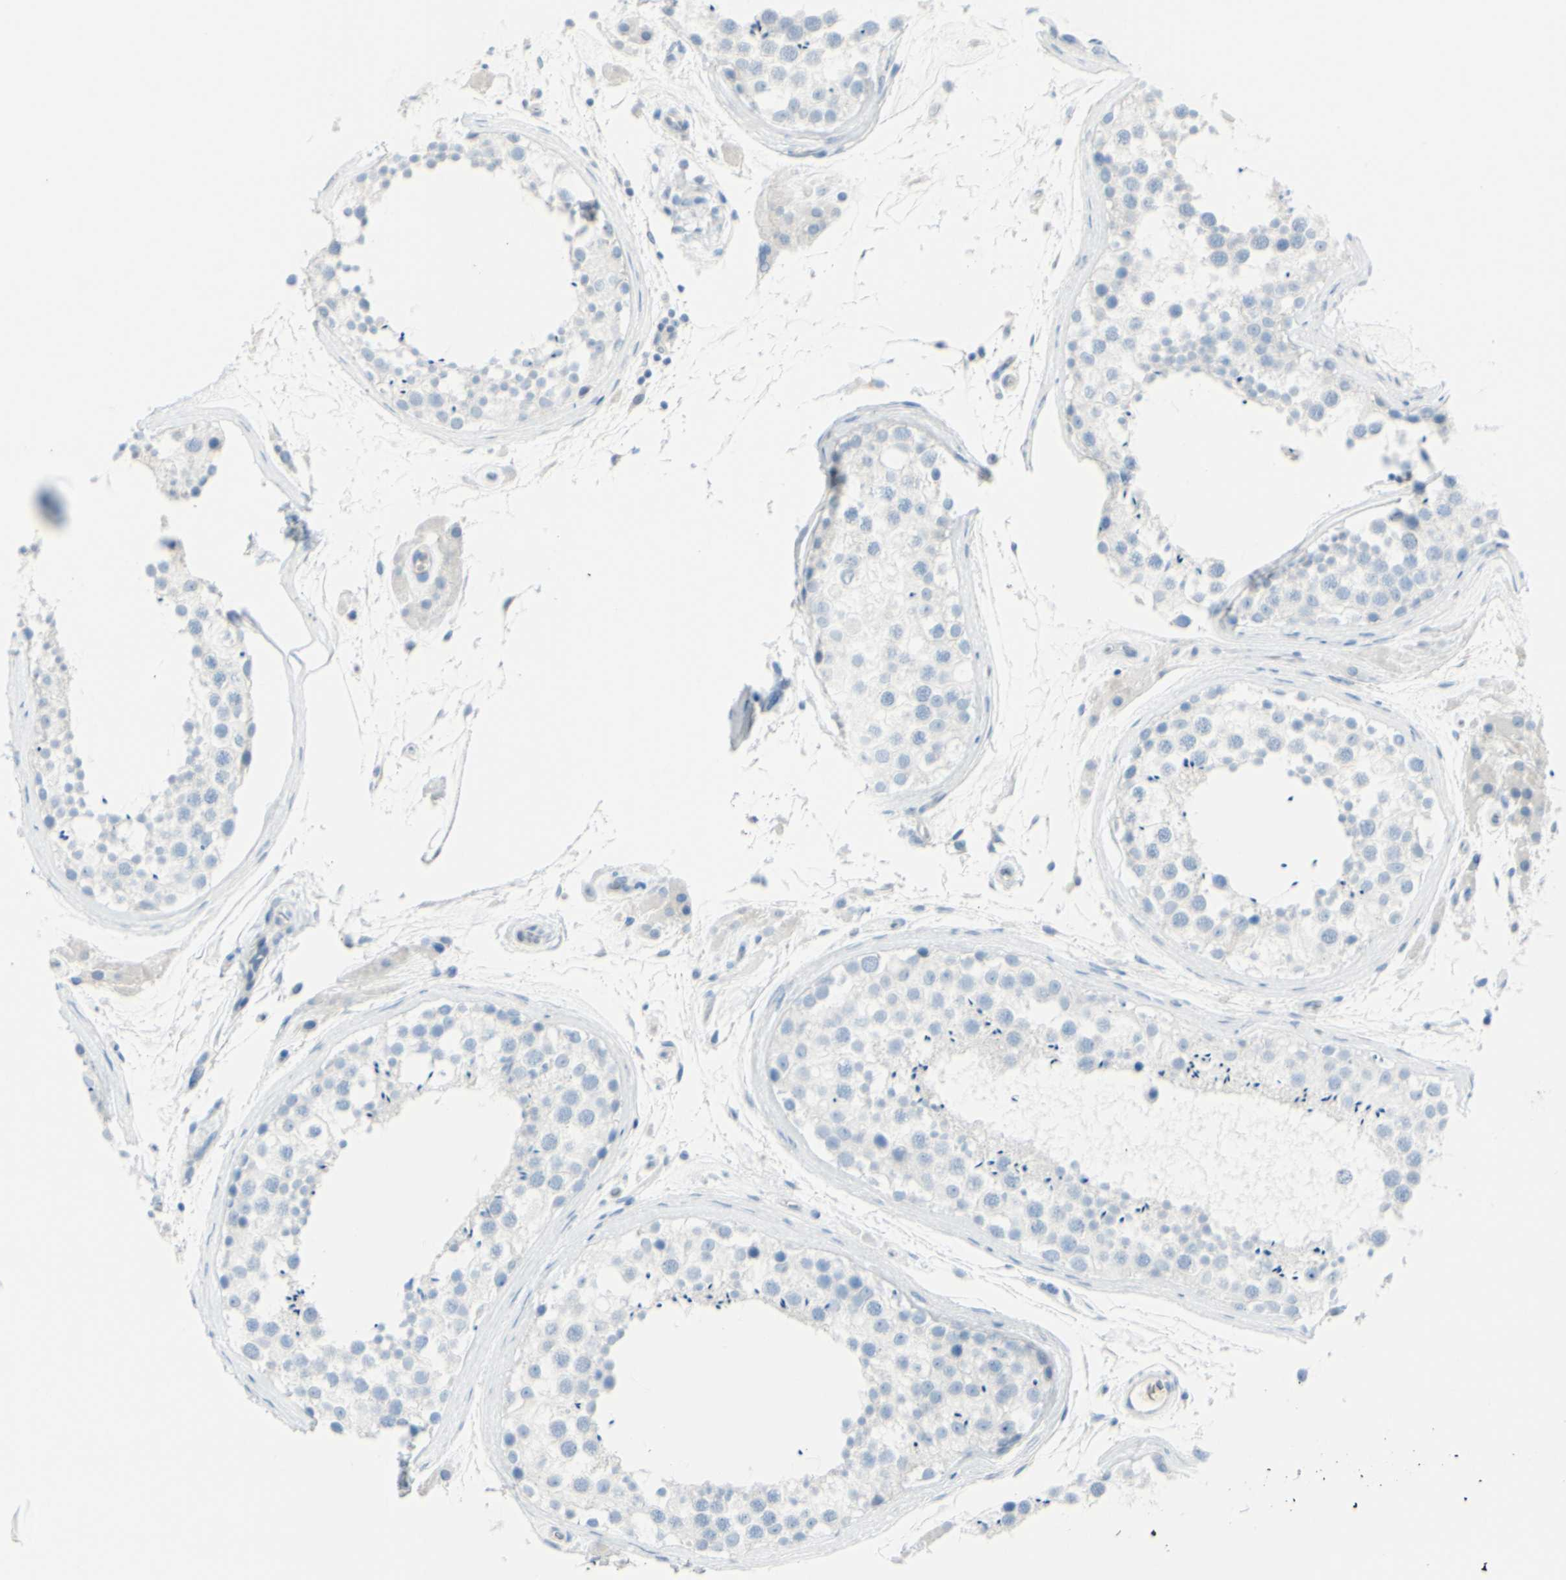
{"staining": {"intensity": "negative", "quantity": "none", "location": "none"}, "tissue": "testis", "cell_type": "Cells in seminiferous ducts", "image_type": "normal", "snomed": [{"axis": "morphology", "description": "Normal tissue, NOS"}, {"axis": "topography", "description": "Testis"}], "caption": "Protein analysis of unremarkable testis displays no significant staining in cells in seminiferous ducts.", "gene": "TFPI2", "patient": {"sex": "male", "age": 46}}